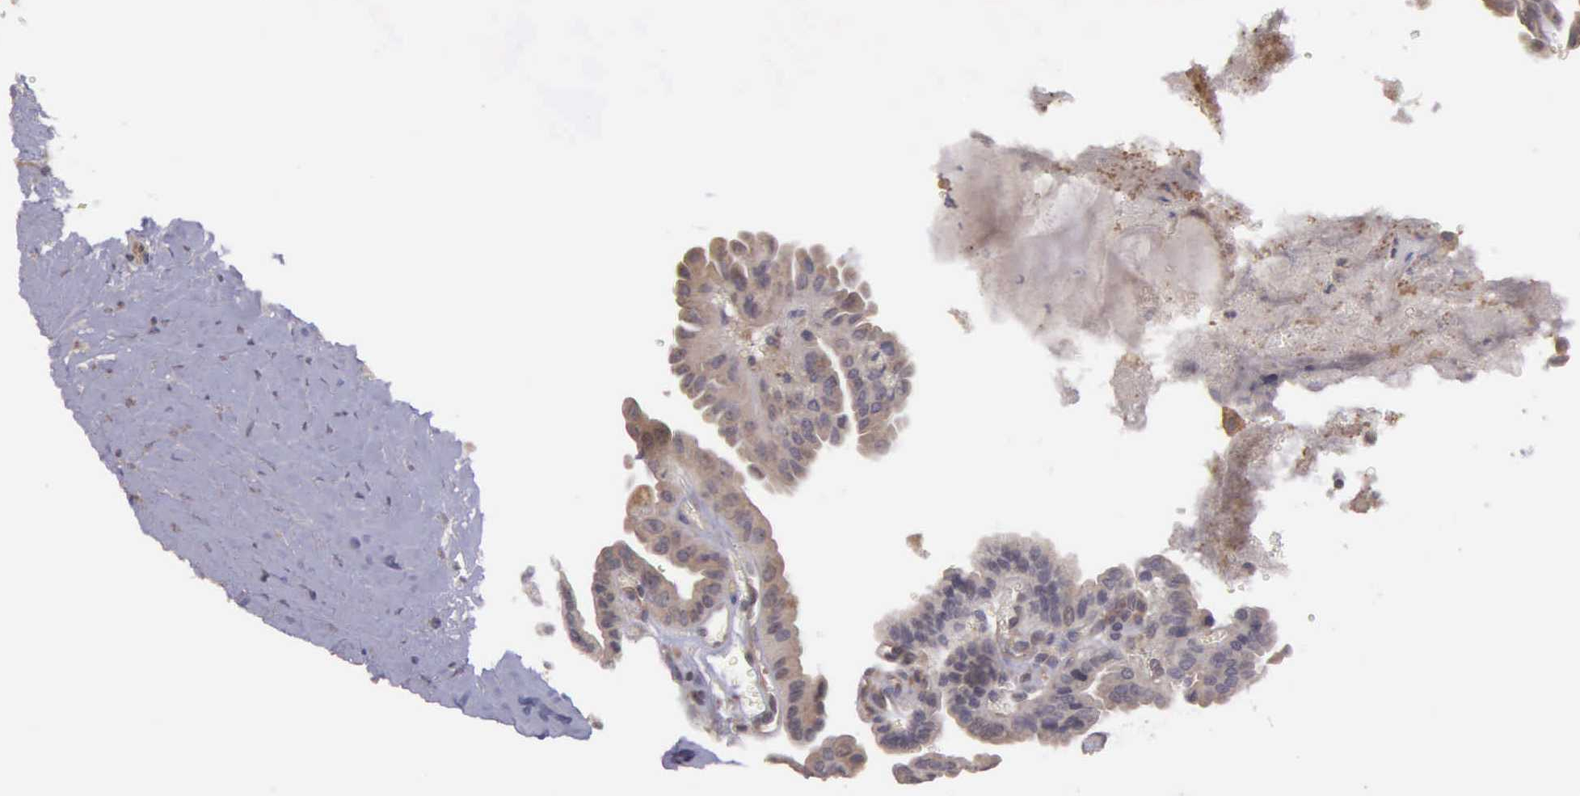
{"staining": {"intensity": "weak", "quantity": ">75%", "location": "cytoplasmic/membranous"}, "tissue": "thyroid cancer", "cell_type": "Tumor cells", "image_type": "cancer", "snomed": [{"axis": "morphology", "description": "Papillary adenocarcinoma, NOS"}, {"axis": "topography", "description": "Thyroid gland"}], "caption": "A photomicrograph showing weak cytoplasmic/membranous expression in approximately >75% of tumor cells in thyroid papillary adenocarcinoma, as visualized by brown immunohistochemical staining.", "gene": "RTL10", "patient": {"sex": "male", "age": 87}}